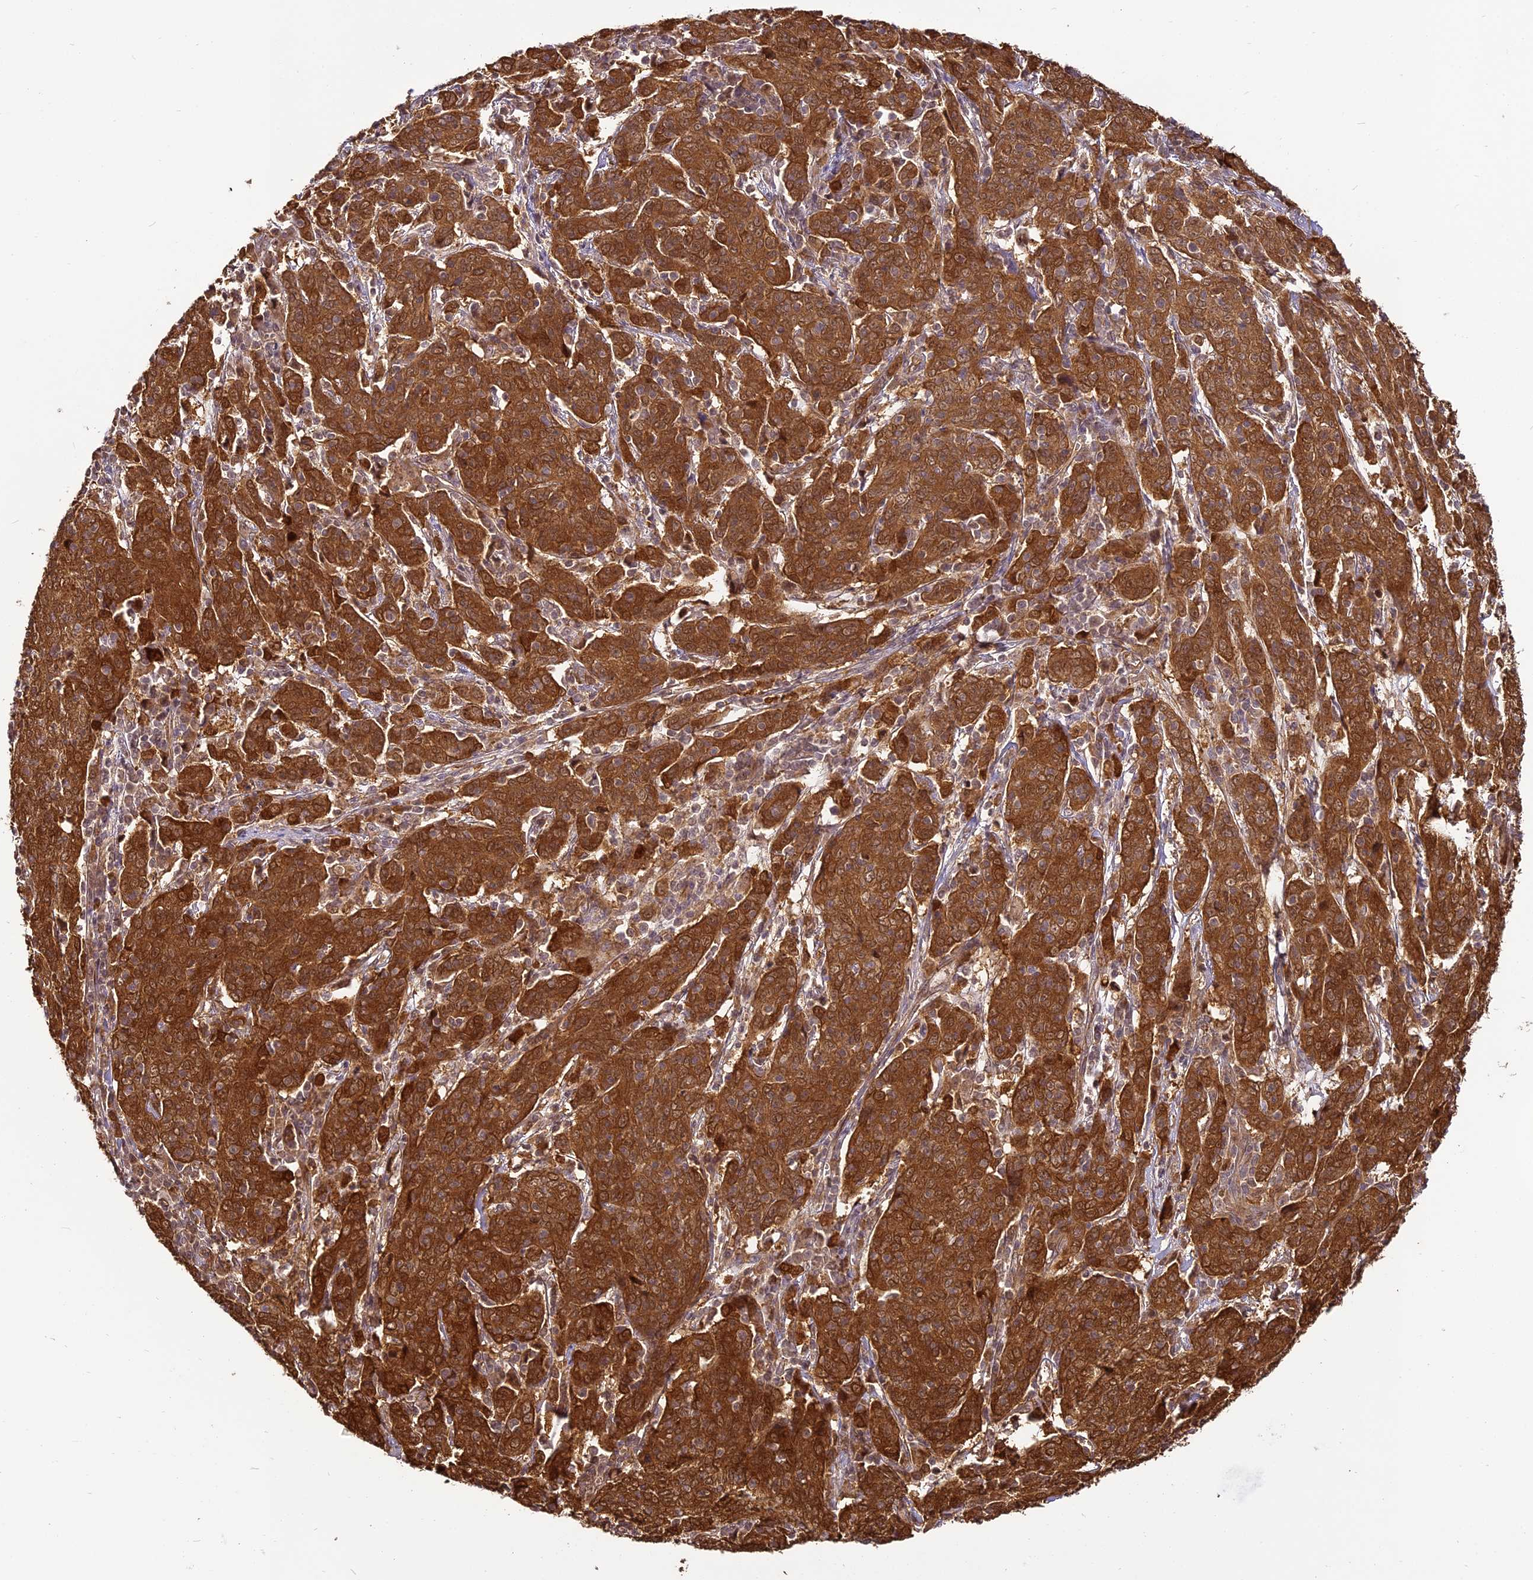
{"staining": {"intensity": "strong", "quantity": ">75%", "location": "cytoplasmic/membranous"}, "tissue": "cervical cancer", "cell_type": "Tumor cells", "image_type": "cancer", "snomed": [{"axis": "morphology", "description": "Squamous cell carcinoma, NOS"}, {"axis": "topography", "description": "Cervix"}], "caption": "Cervical cancer (squamous cell carcinoma) stained with IHC demonstrates strong cytoplasmic/membranous staining in about >75% of tumor cells.", "gene": "BCDIN3D", "patient": {"sex": "female", "age": 67}}